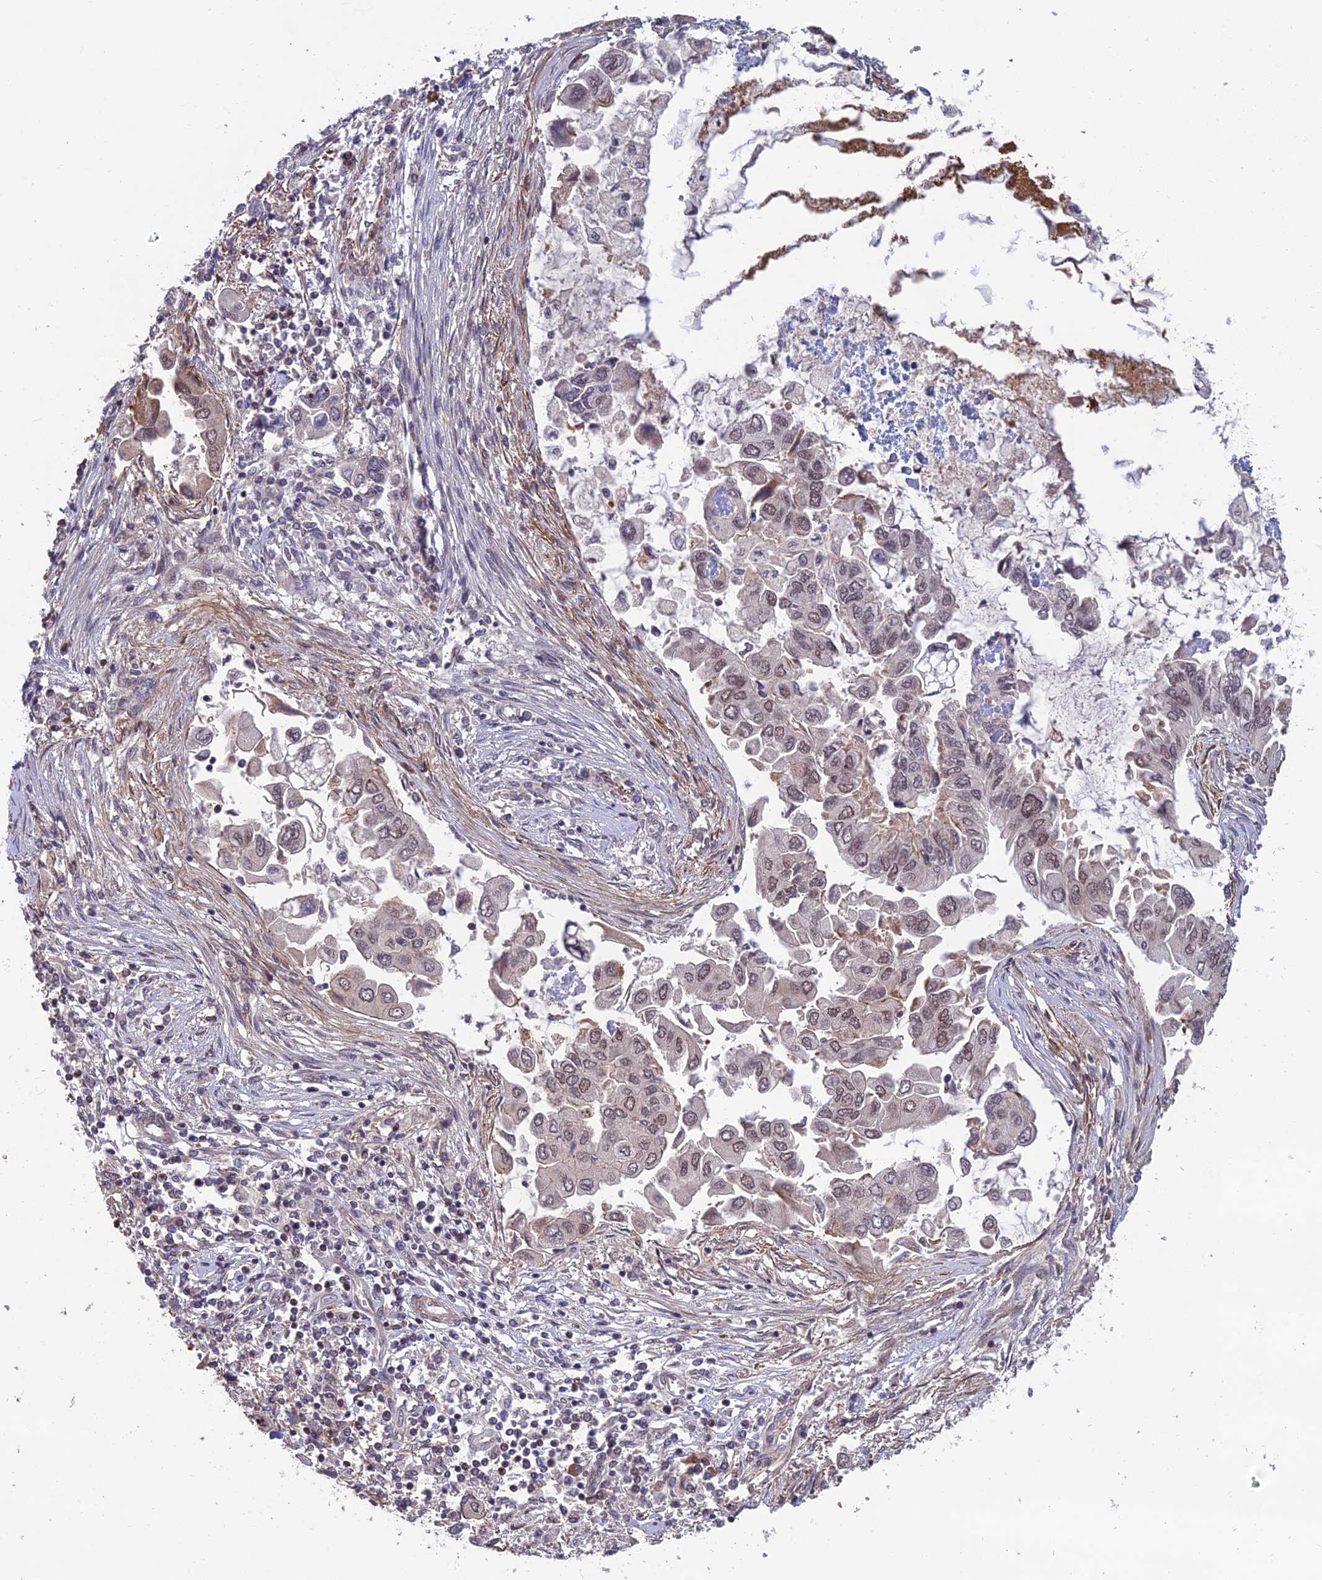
{"staining": {"intensity": "weak", "quantity": "25%-75%", "location": "nuclear"}, "tissue": "lung cancer", "cell_type": "Tumor cells", "image_type": "cancer", "snomed": [{"axis": "morphology", "description": "Adenocarcinoma, NOS"}, {"axis": "topography", "description": "Lung"}], "caption": "Approximately 25%-75% of tumor cells in human lung cancer demonstrate weak nuclear protein staining as visualized by brown immunohistochemical staining.", "gene": "CCDC183", "patient": {"sex": "female", "age": 76}}